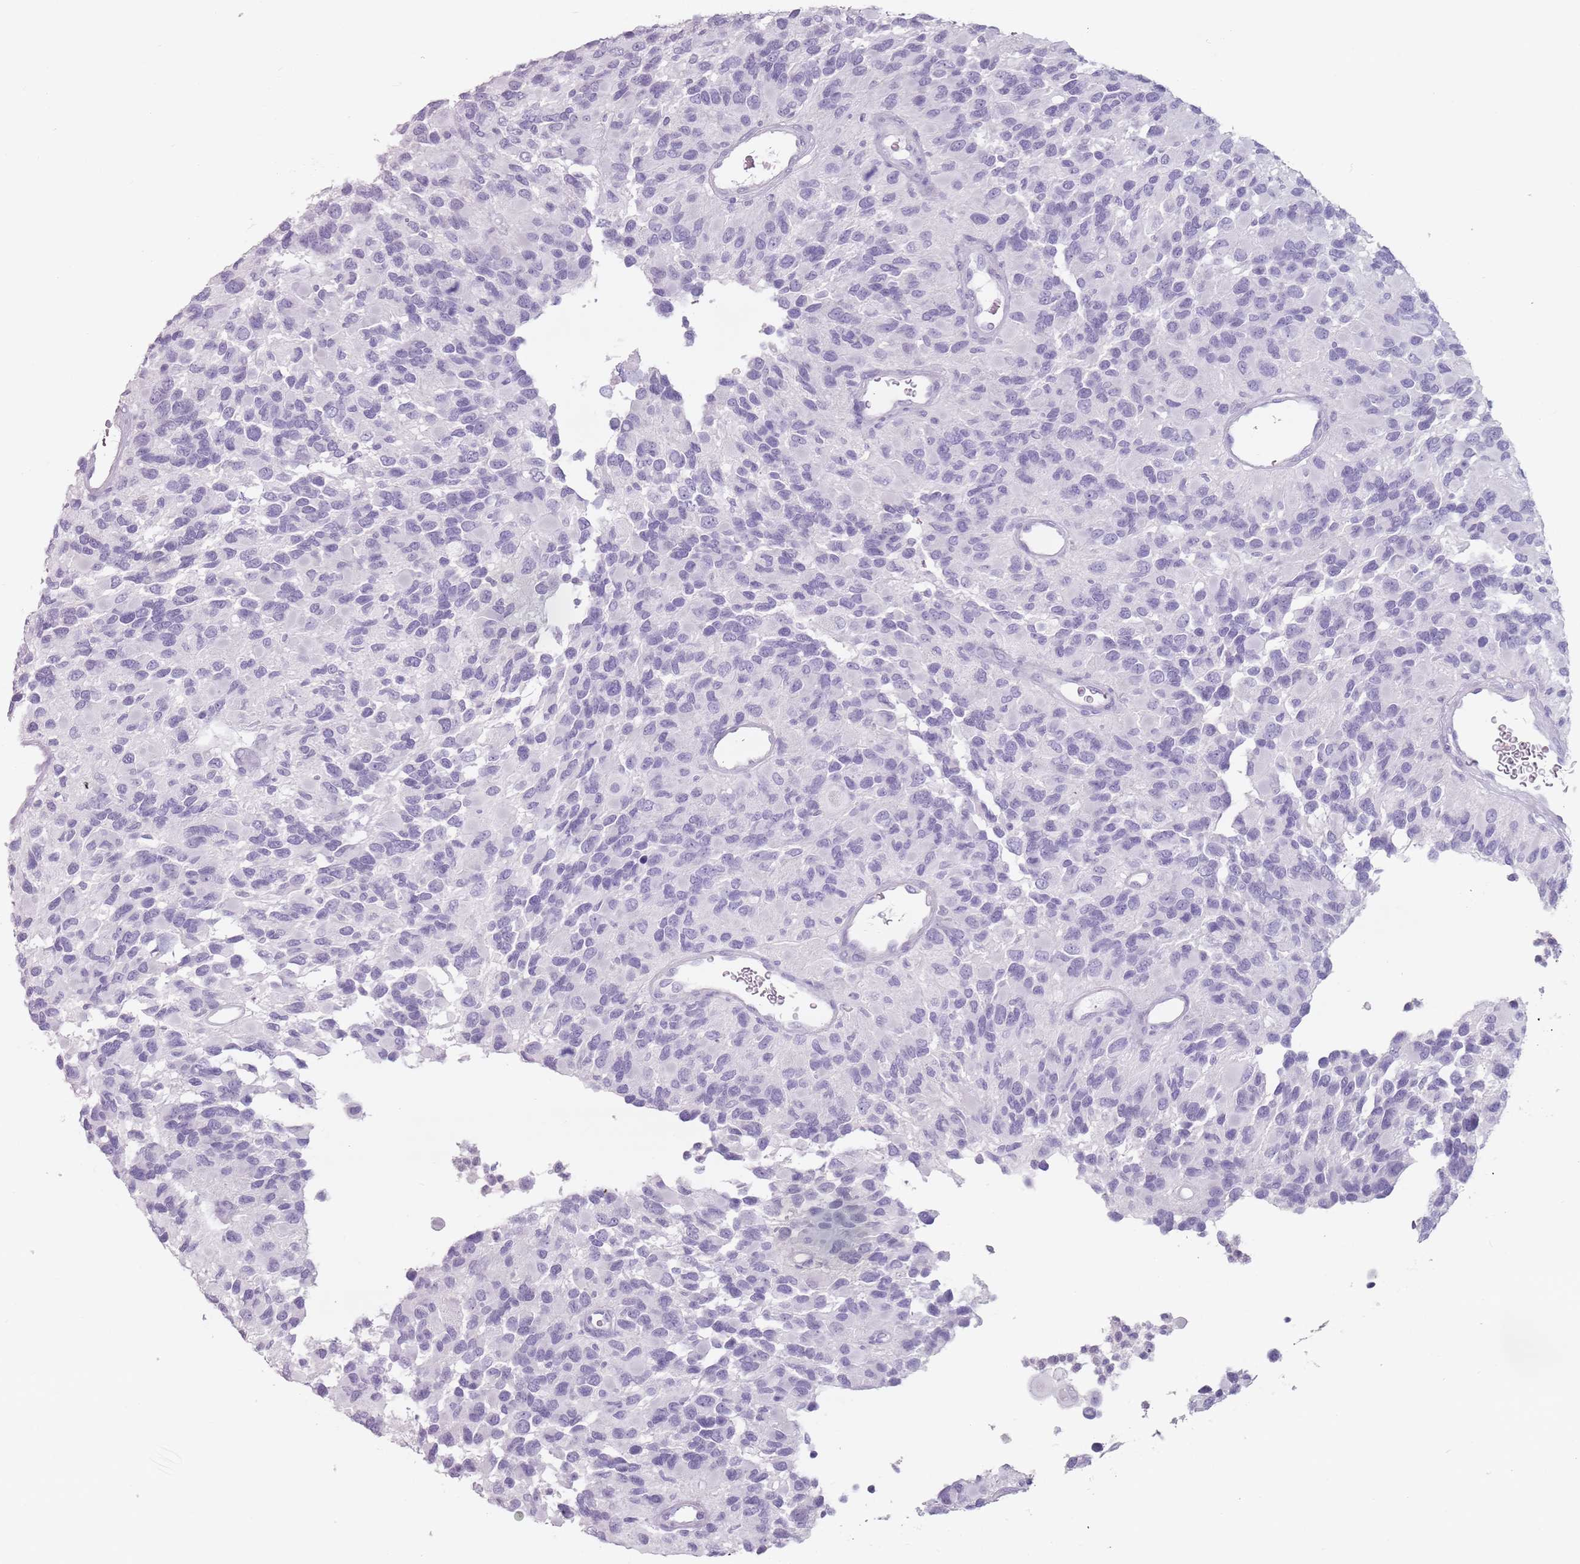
{"staining": {"intensity": "negative", "quantity": "none", "location": "none"}, "tissue": "glioma", "cell_type": "Tumor cells", "image_type": "cancer", "snomed": [{"axis": "morphology", "description": "Glioma, malignant, High grade"}, {"axis": "topography", "description": "Brain"}], "caption": "DAB (3,3'-diaminobenzidine) immunohistochemical staining of human glioma demonstrates no significant positivity in tumor cells. Brightfield microscopy of immunohistochemistry stained with DAB (3,3'-diaminobenzidine) (brown) and hematoxylin (blue), captured at high magnification.", "gene": "ZNF584", "patient": {"sex": "male", "age": 77}}